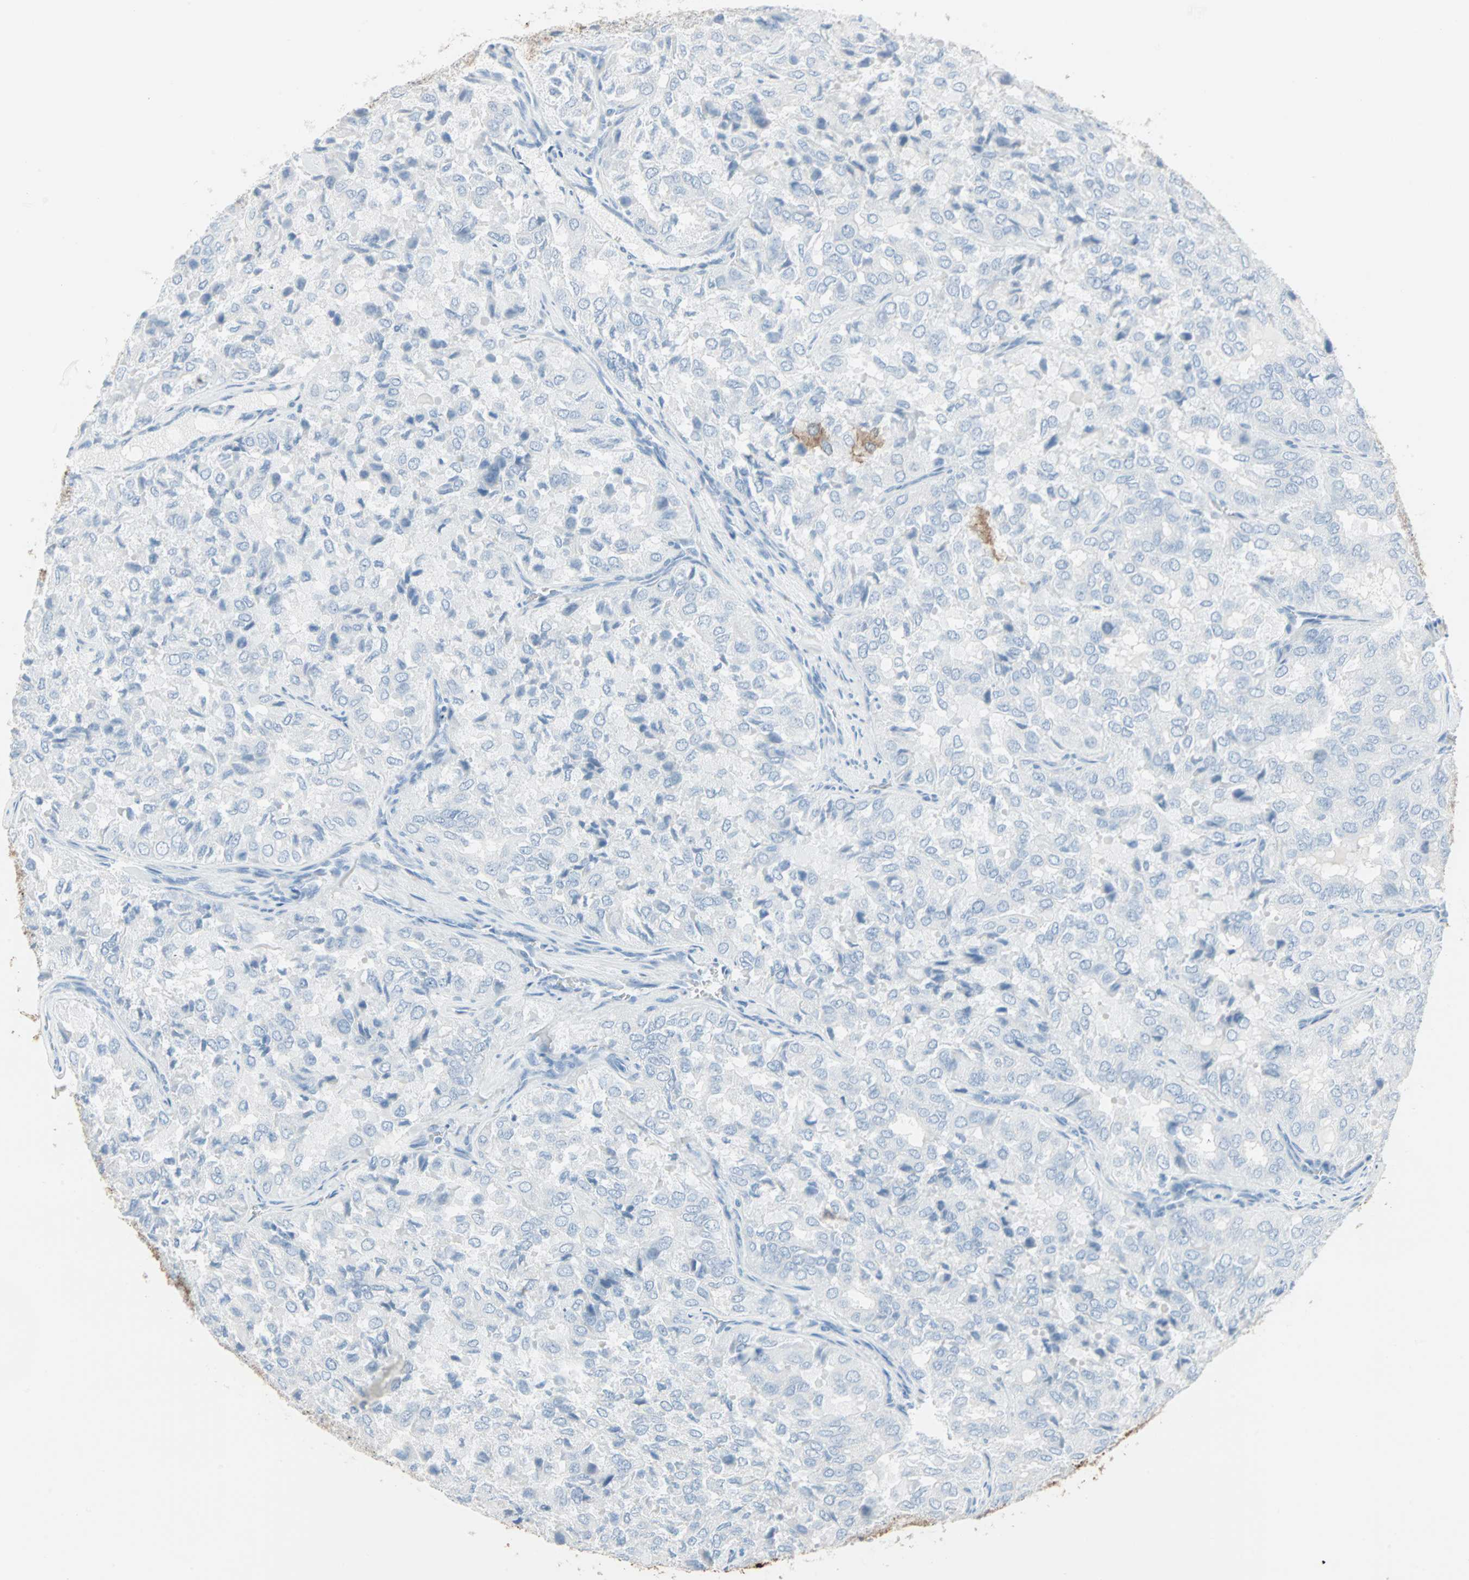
{"staining": {"intensity": "negative", "quantity": "none", "location": "none"}, "tissue": "thyroid cancer", "cell_type": "Tumor cells", "image_type": "cancer", "snomed": [{"axis": "morphology", "description": "Follicular adenoma carcinoma, NOS"}, {"axis": "topography", "description": "Thyroid gland"}], "caption": "Human thyroid cancer stained for a protein using IHC displays no expression in tumor cells.", "gene": "STX1A", "patient": {"sex": "male", "age": 75}}